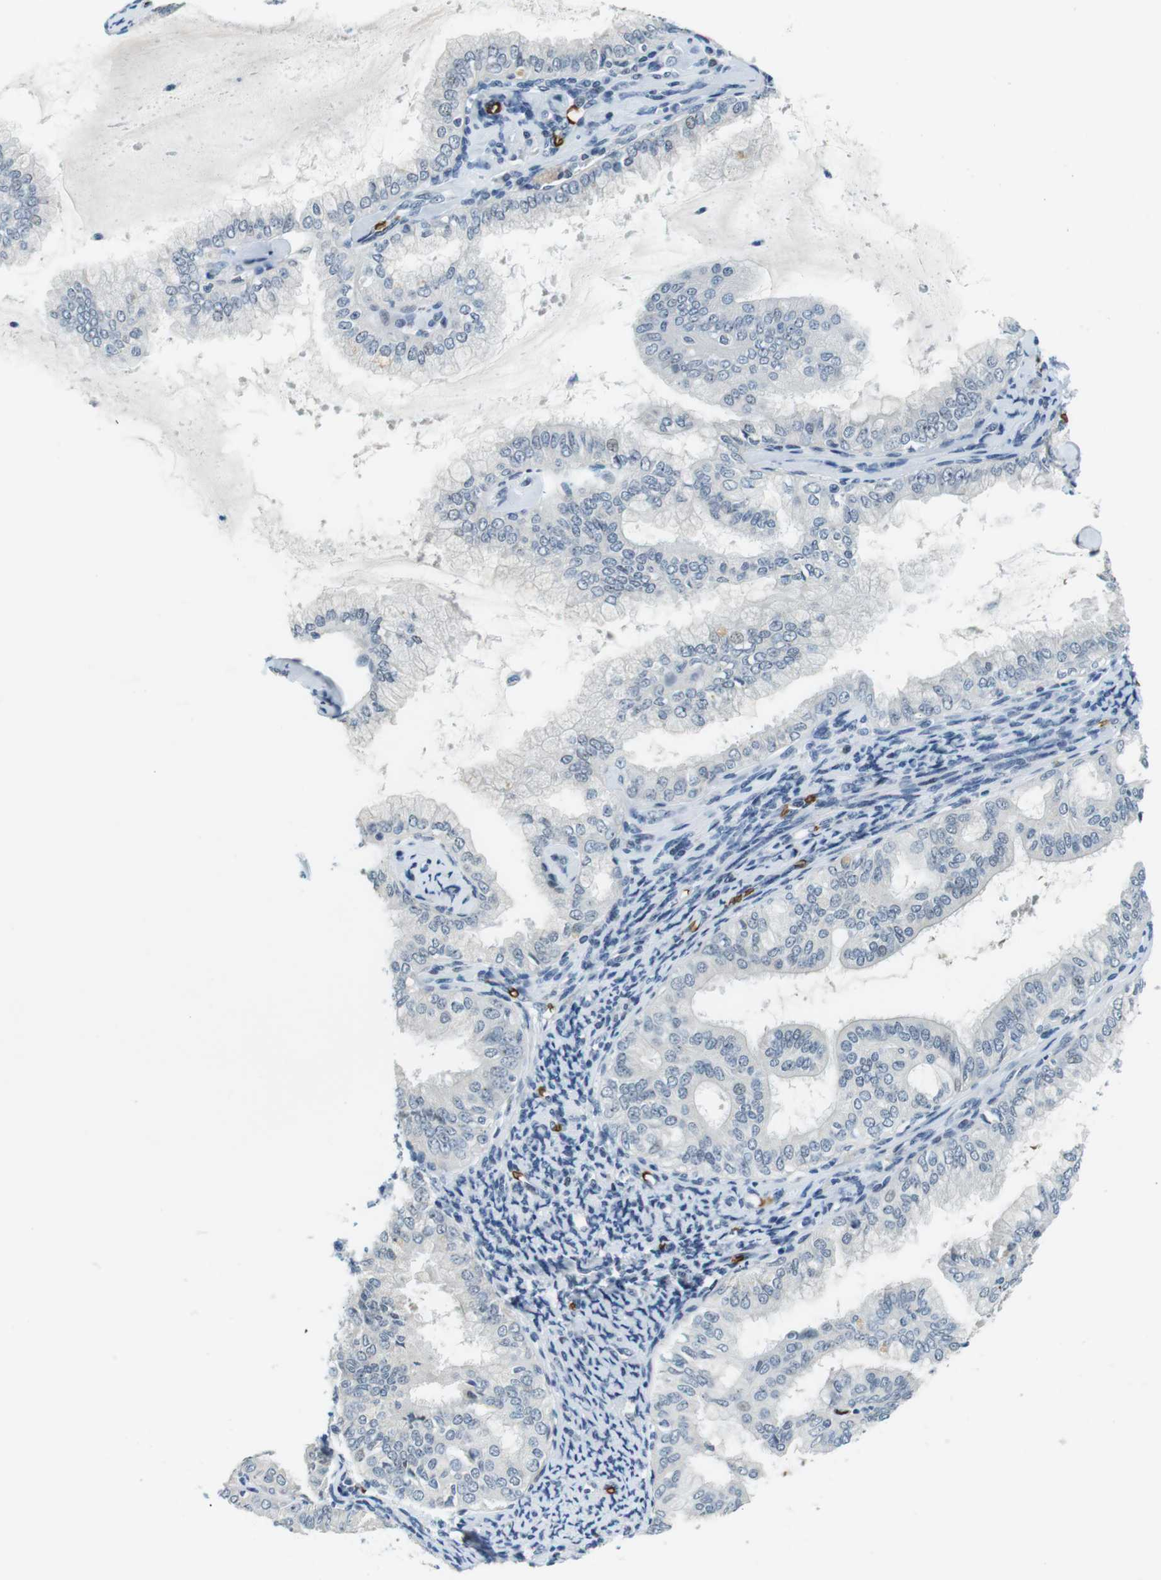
{"staining": {"intensity": "negative", "quantity": "none", "location": "none"}, "tissue": "endometrial cancer", "cell_type": "Tumor cells", "image_type": "cancer", "snomed": [{"axis": "morphology", "description": "Adenocarcinoma, NOS"}, {"axis": "topography", "description": "Endometrium"}], "caption": "Endometrial adenocarcinoma was stained to show a protein in brown. There is no significant staining in tumor cells.", "gene": "SLC4A1", "patient": {"sex": "female", "age": 63}}